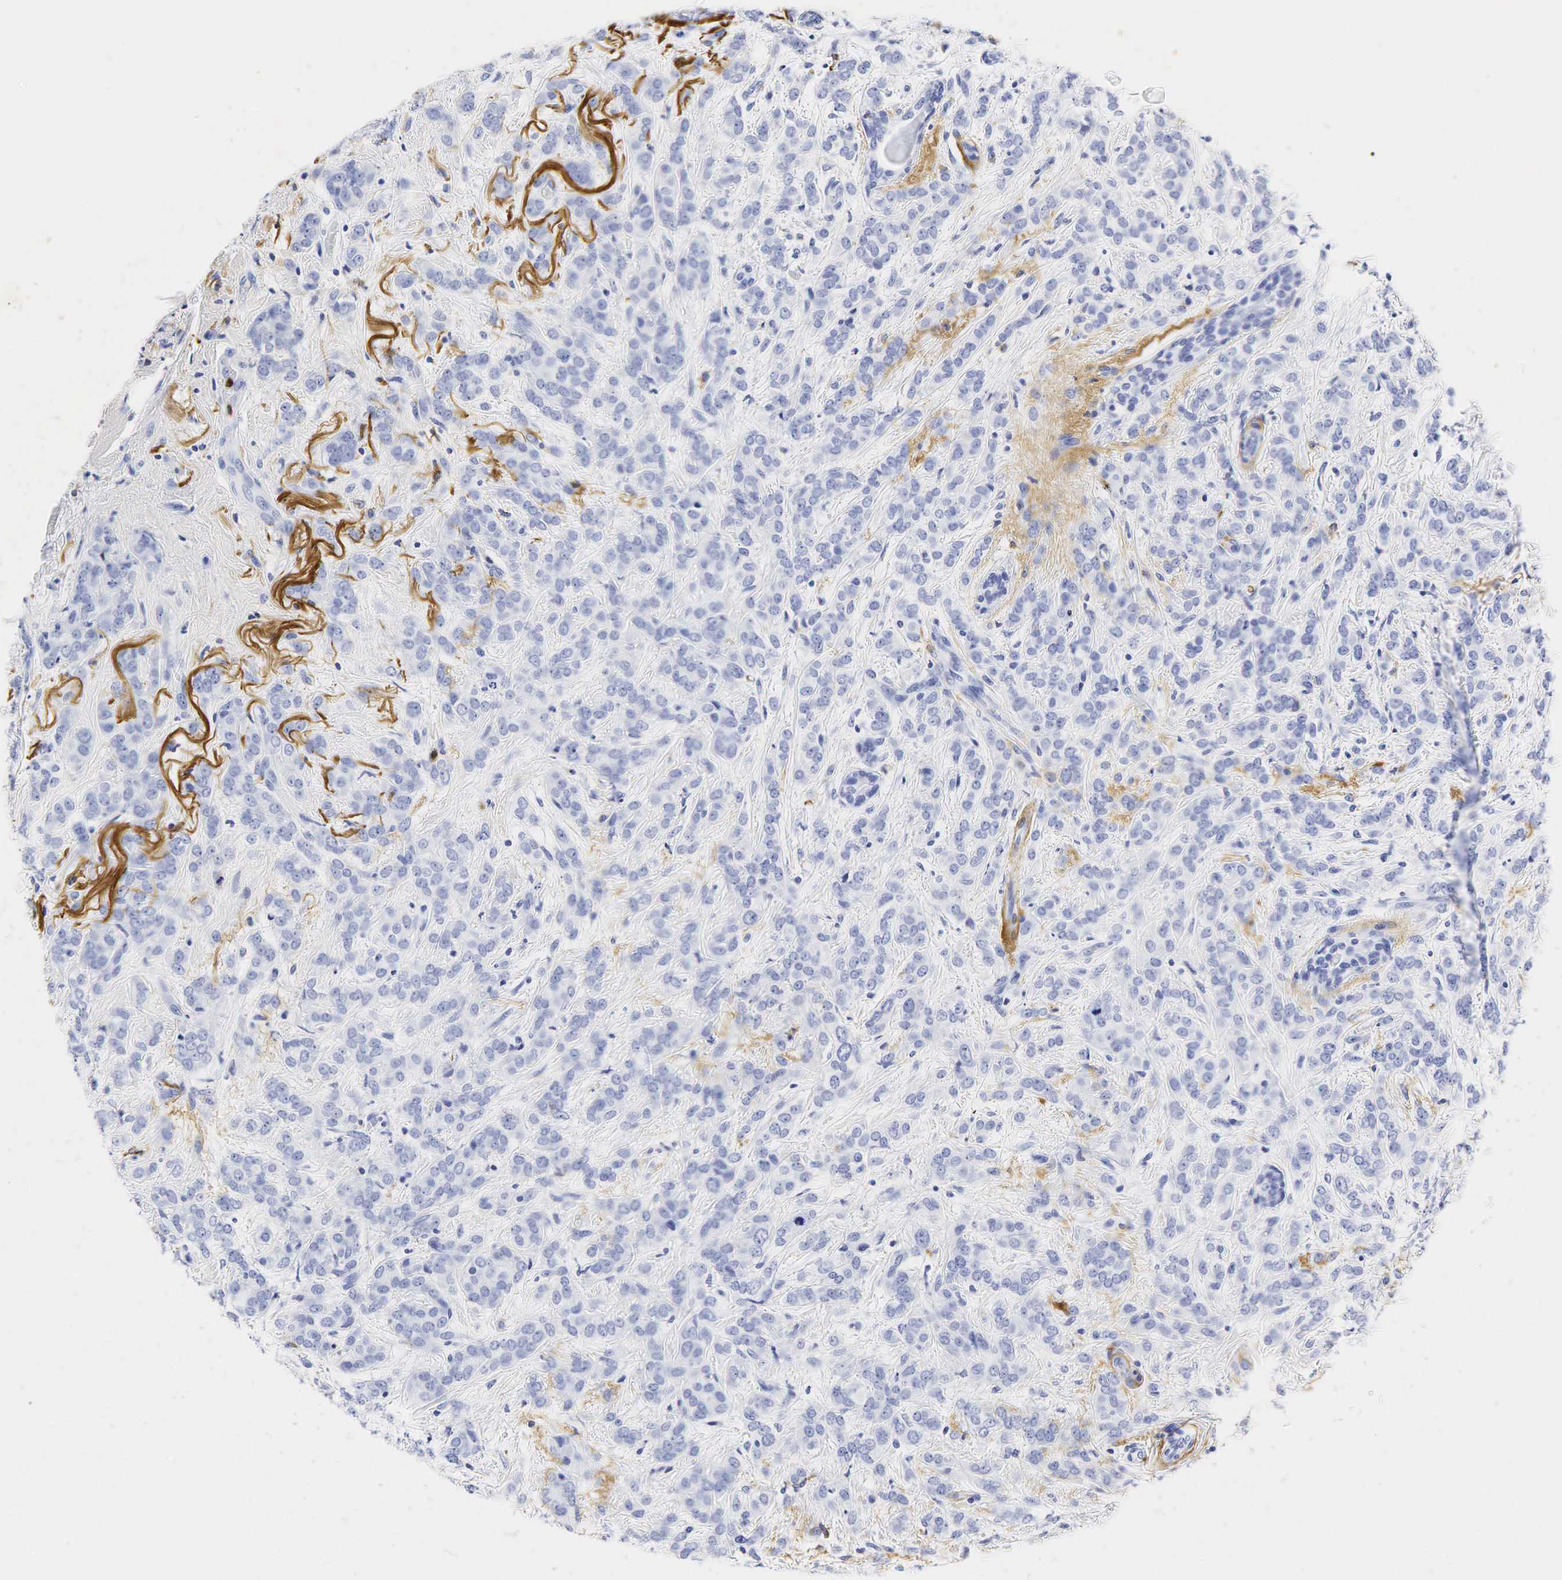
{"staining": {"intensity": "negative", "quantity": "none", "location": "none"}, "tissue": "breast cancer", "cell_type": "Tumor cells", "image_type": "cancer", "snomed": [{"axis": "morphology", "description": "Duct carcinoma"}, {"axis": "topography", "description": "Breast"}], "caption": "High power microscopy micrograph of an IHC photomicrograph of breast intraductal carcinoma, revealing no significant expression in tumor cells.", "gene": "LYZ", "patient": {"sex": "female", "age": 53}}